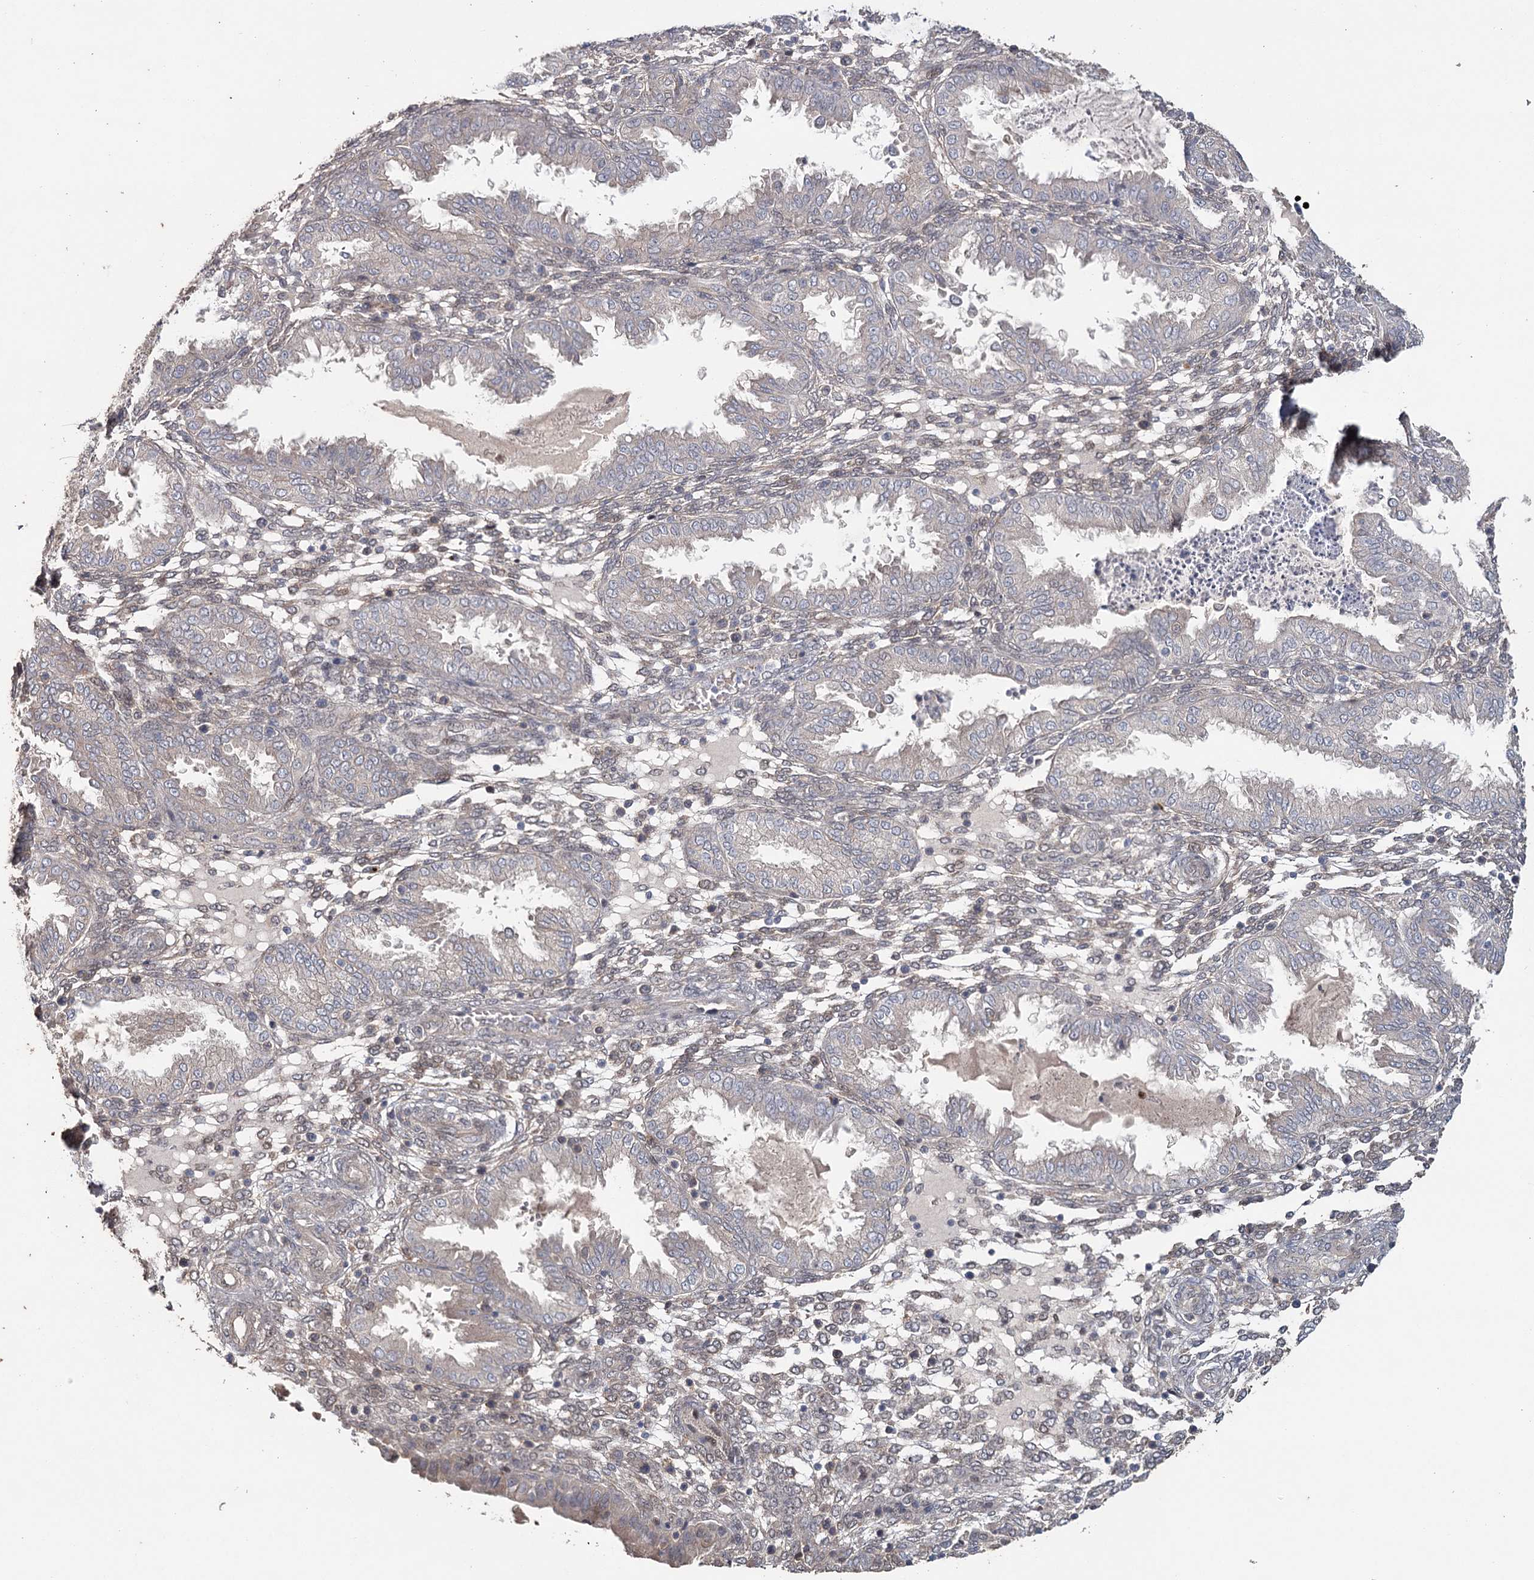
{"staining": {"intensity": "weak", "quantity": "<25%", "location": "cytoplasmic/membranous,nuclear"}, "tissue": "endometrium", "cell_type": "Cells in endometrial stroma", "image_type": "normal", "snomed": [{"axis": "morphology", "description": "Normal tissue, NOS"}, {"axis": "topography", "description": "Endometrium"}], "caption": "The micrograph displays no staining of cells in endometrial stroma in normal endometrium.", "gene": "MAP3K13", "patient": {"sex": "female", "age": 33}}